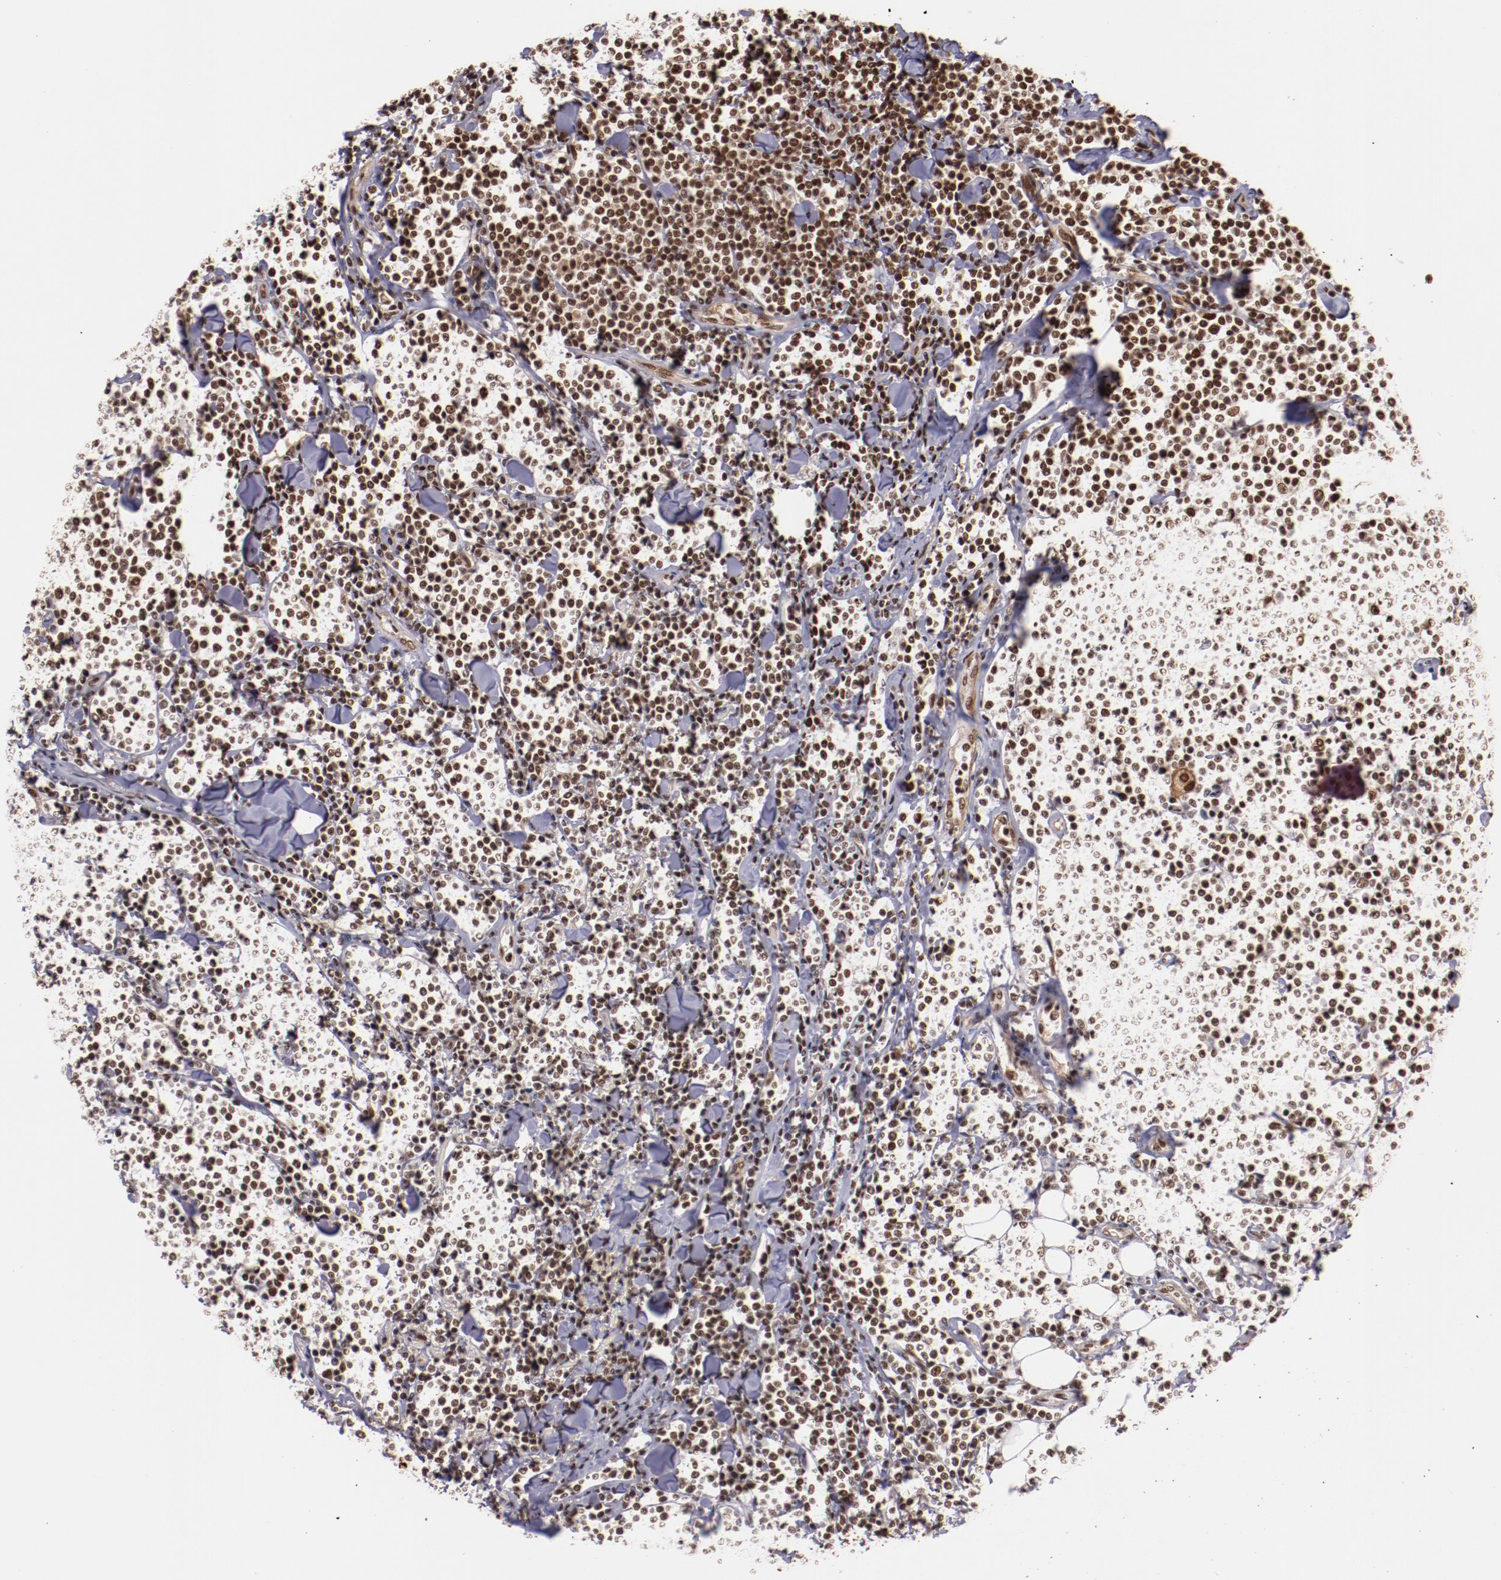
{"staining": {"intensity": "moderate", "quantity": ">75%", "location": "nuclear"}, "tissue": "lymphoma", "cell_type": "Tumor cells", "image_type": "cancer", "snomed": [{"axis": "morphology", "description": "Malignant lymphoma, non-Hodgkin's type, Low grade"}, {"axis": "topography", "description": "Soft tissue"}], "caption": "An IHC photomicrograph of tumor tissue is shown. Protein staining in brown labels moderate nuclear positivity in lymphoma within tumor cells.", "gene": "STAG2", "patient": {"sex": "male", "age": 92}}